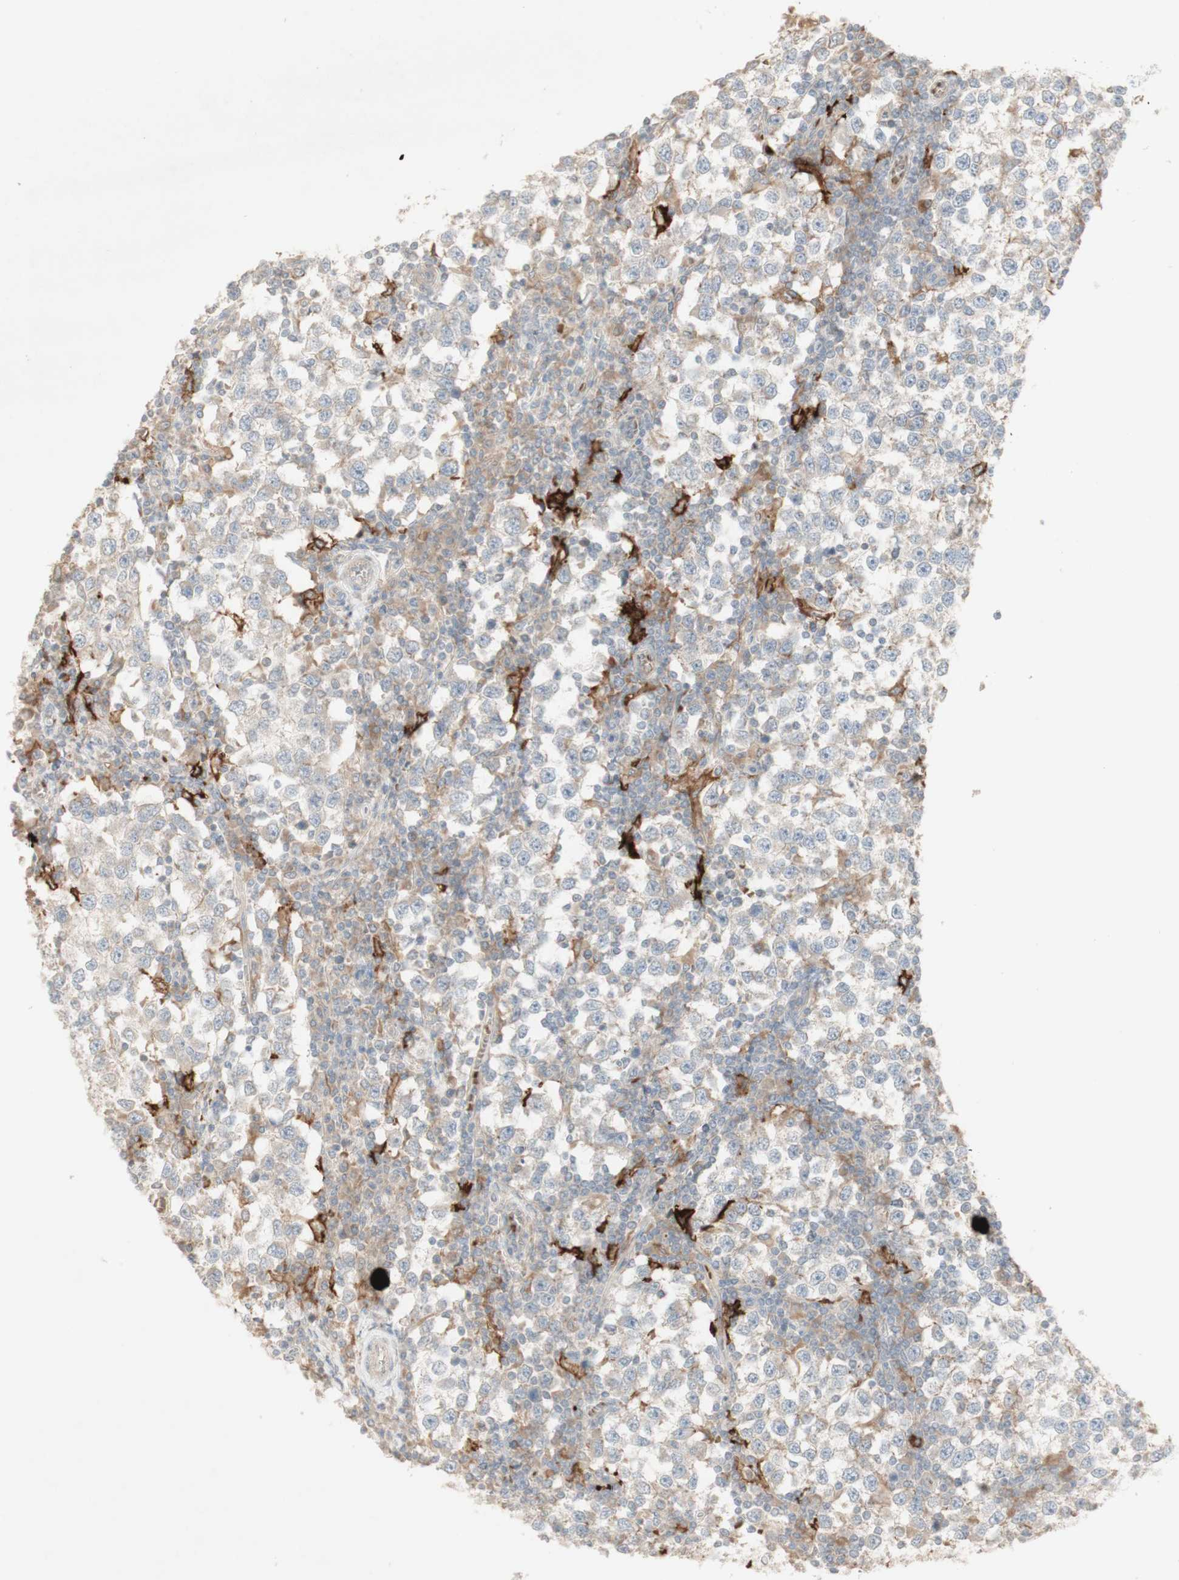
{"staining": {"intensity": "weak", "quantity": "<25%", "location": "cytoplasmic/membranous"}, "tissue": "testis cancer", "cell_type": "Tumor cells", "image_type": "cancer", "snomed": [{"axis": "morphology", "description": "Seminoma, NOS"}, {"axis": "topography", "description": "Testis"}], "caption": "Tumor cells show no significant expression in testis cancer (seminoma).", "gene": "PTGER4", "patient": {"sex": "male", "age": 65}}